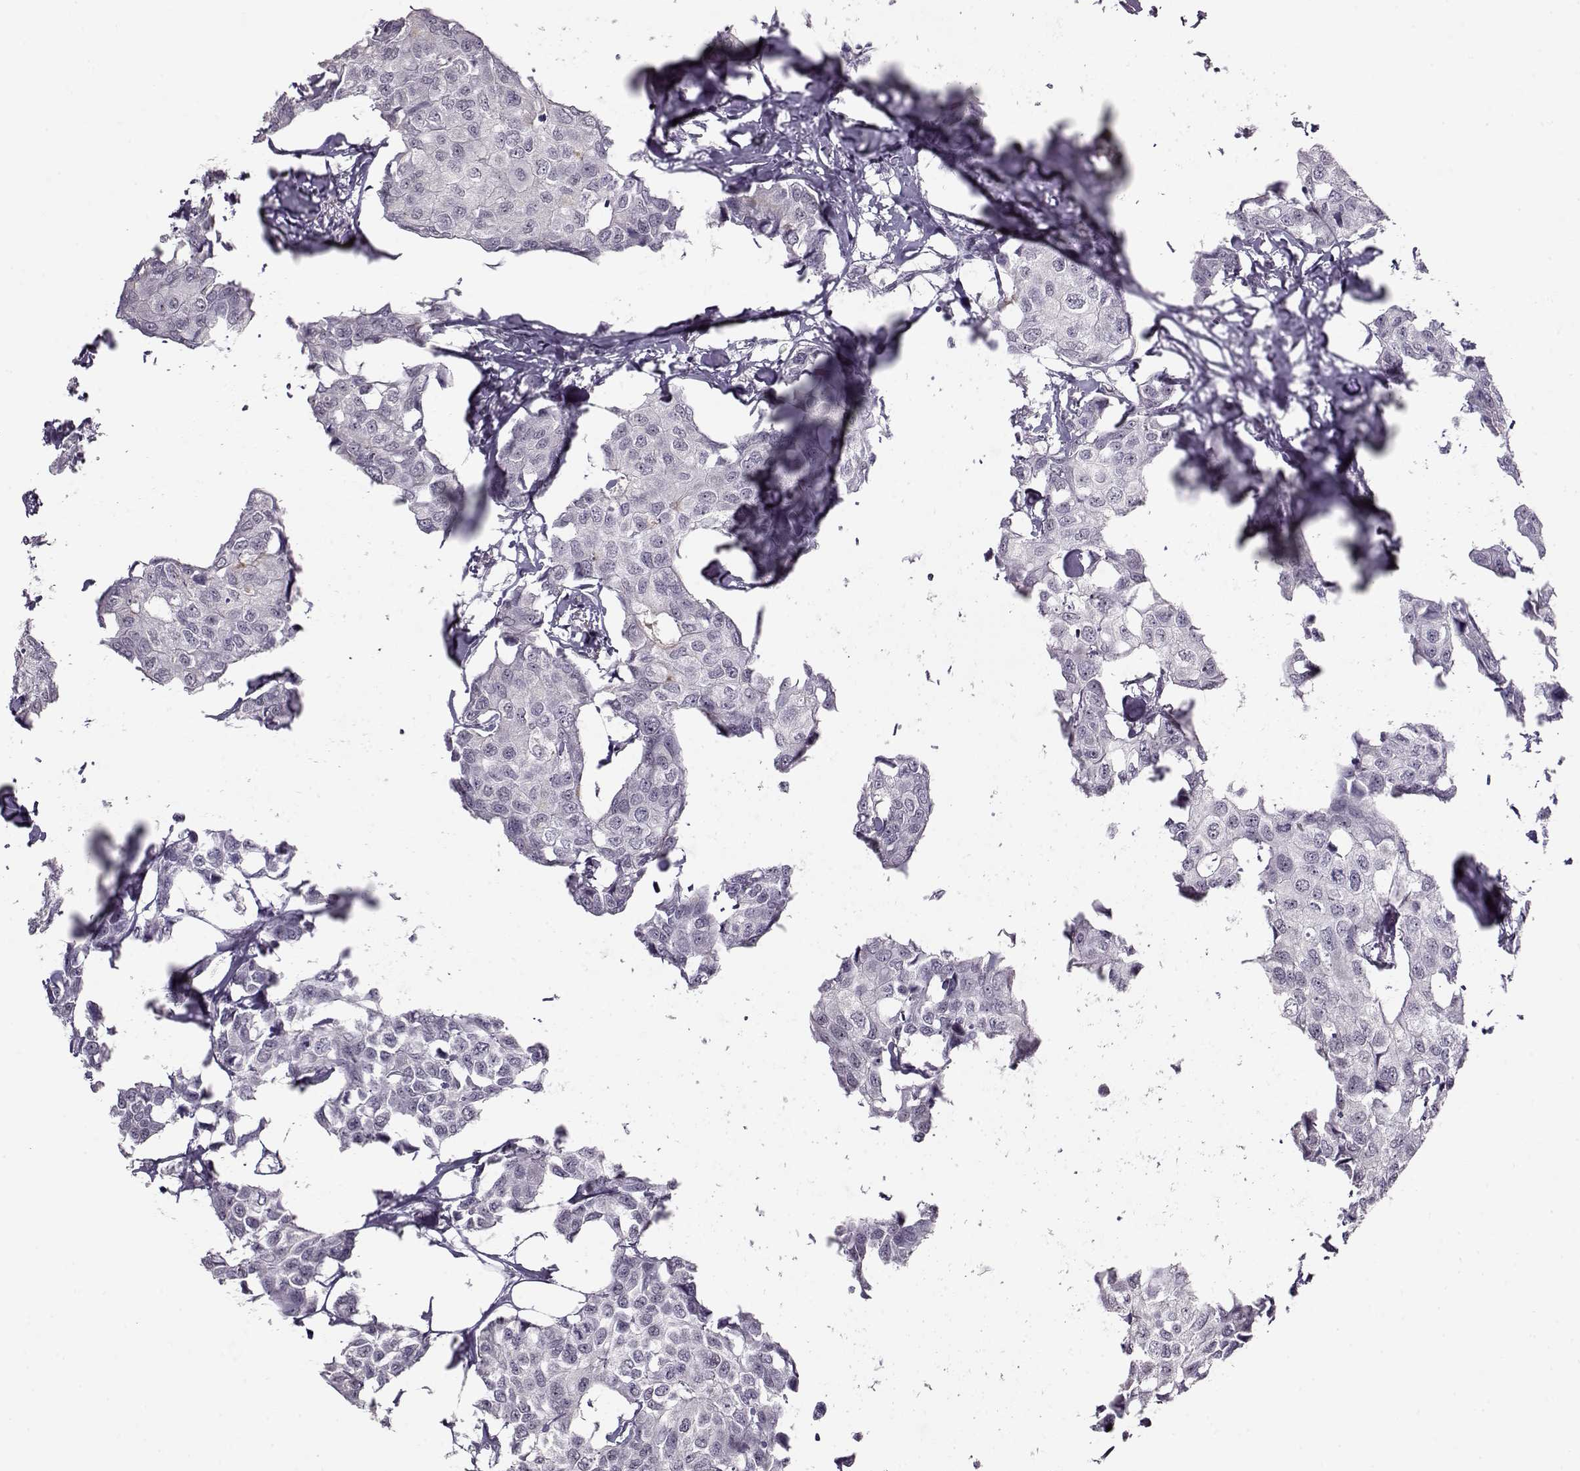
{"staining": {"intensity": "negative", "quantity": "none", "location": "none"}, "tissue": "breast cancer", "cell_type": "Tumor cells", "image_type": "cancer", "snomed": [{"axis": "morphology", "description": "Duct carcinoma"}, {"axis": "topography", "description": "Breast"}], "caption": "Micrograph shows no significant protein staining in tumor cells of breast cancer.", "gene": "PCP4", "patient": {"sex": "female", "age": 80}}